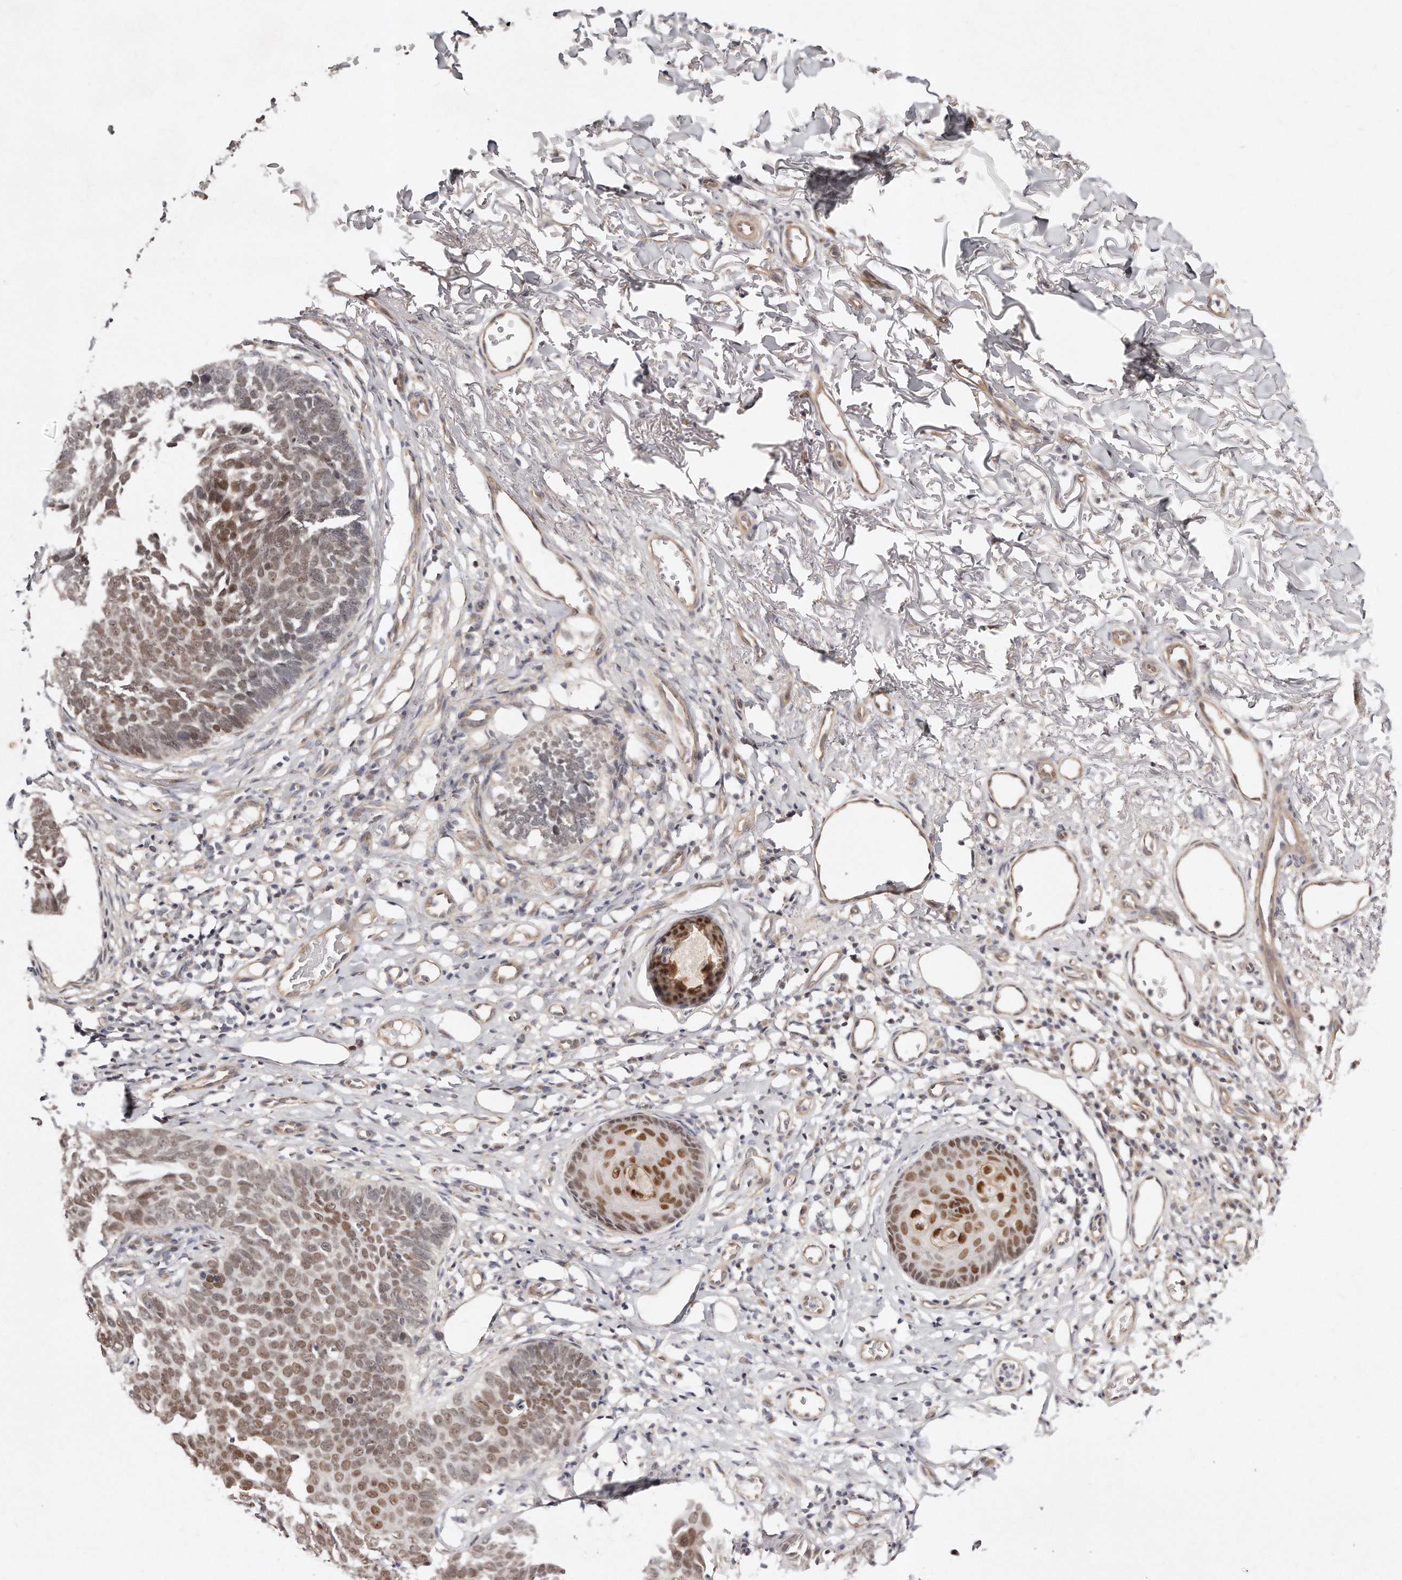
{"staining": {"intensity": "moderate", "quantity": ">75%", "location": "nuclear"}, "tissue": "skin cancer", "cell_type": "Tumor cells", "image_type": "cancer", "snomed": [{"axis": "morphology", "description": "Normal tissue, NOS"}, {"axis": "morphology", "description": "Basal cell carcinoma"}, {"axis": "topography", "description": "Skin"}], "caption": "IHC staining of skin cancer, which demonstrates medium levels of moderate nuclear expression in approximately >75% of tumor cells indicating moderate nuclear protein expression. The staining was performed using DAB (brown) for protein detection and nuclei were counterstained in hematoxylin (blue).", "gene": "CASZ1", "patient": {"sex": "male", "age": 77}}